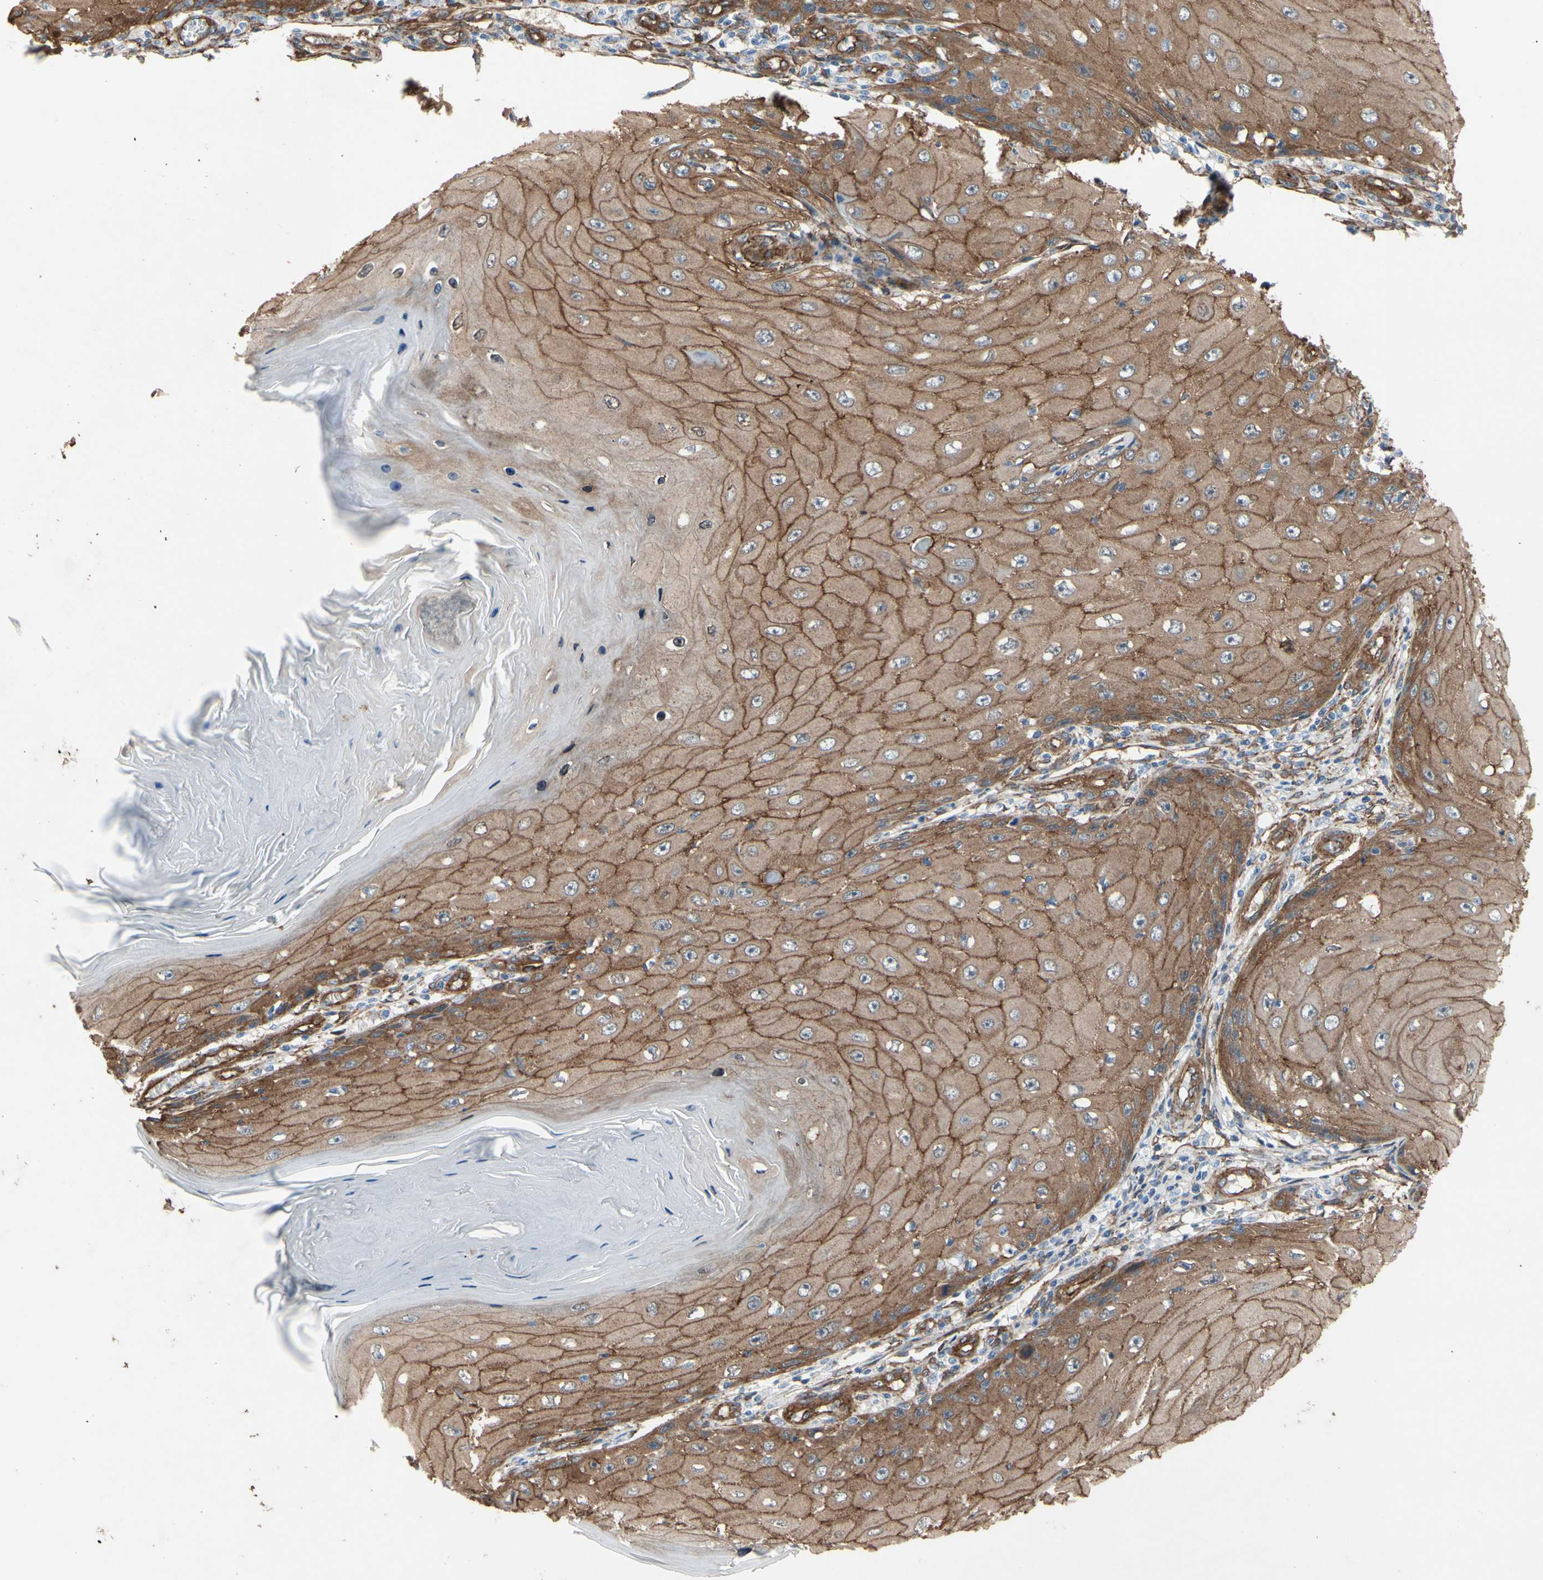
{"staining": {"intensity": "moderate", "quantity": ">75%", "location": "cytoplasmic/membranous"}, "tissue": "skin cancer", "cell_type": "Tumor cells", "image_type": "cancer", "snomed": [{"axis": "morphology", "description": "Squamous cell carcinoma, NOS"}, {"axis": "topography", "description": "Skin"}], "caption": "Skin cancer tissue exhibits moderate cytoplasmic/membranous staining in approximately >75% of tumor cells, visualized by immunohistochemistry.", "gene": "CTTNBP2", "patient": {"sex": "female", "age": 73}}